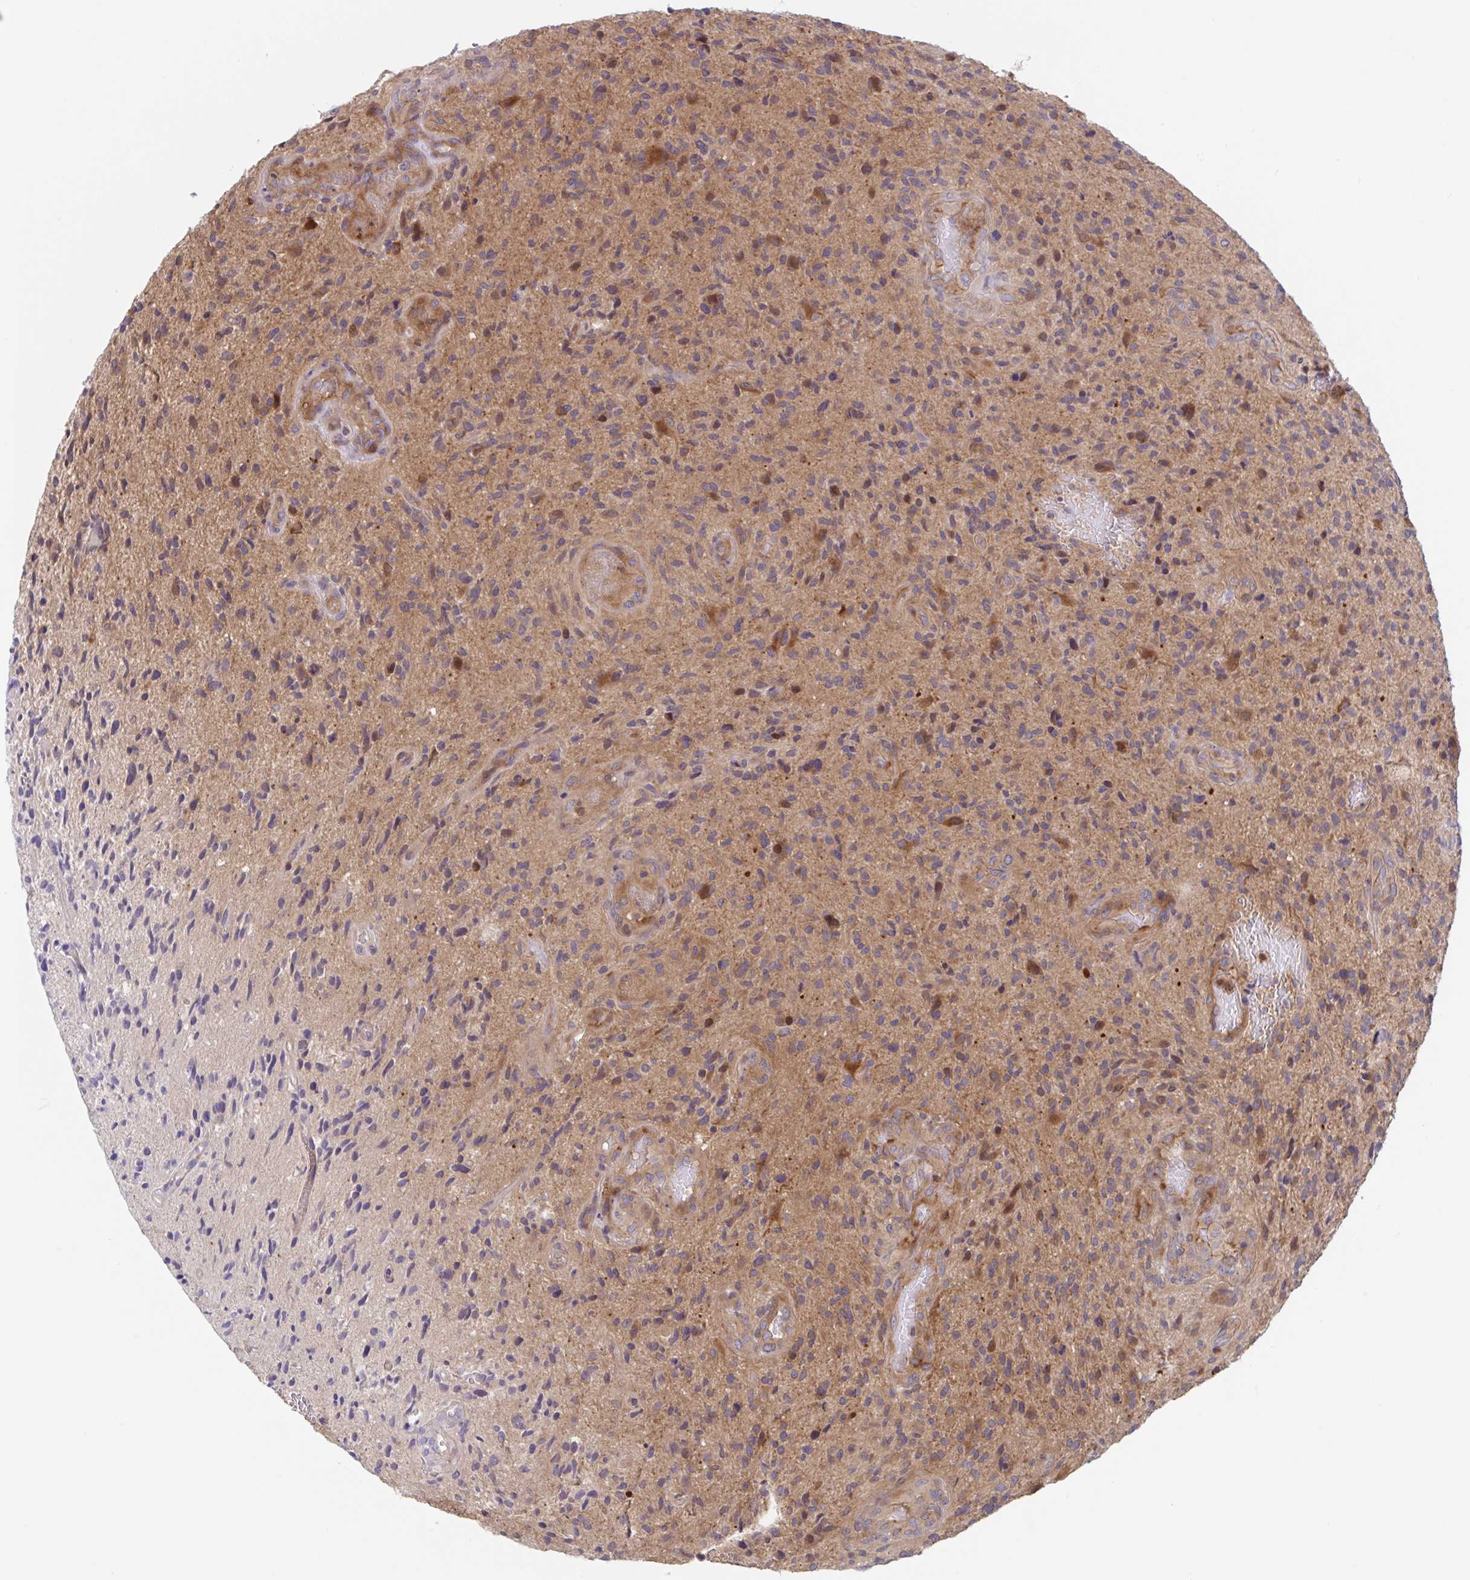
{"staining": {"intensity": "weak", "quantity": ">75%", "location": "cytoplasmic/membranous"}, "tissue": "glioma", "cell_type": "Tumor cells", "image_type": "cancer", "snomed": [{"axis": "morphology", "description": "Glioma, malignant, High grade"}, {"axis": "topography", "description": "Brain"}], "caption": "The micrograph reveals a brown stain indicating the presence of a protein in the cytoplasmic/membranous of tumor cells in malignant glioma (high-grade). (DAB (3,3'-diaminobenzidine) = brown stain, brightfield microscopy at high magnification).", "gene": "LMNTD2", "patient": {"sex": "male", "age": 55}}